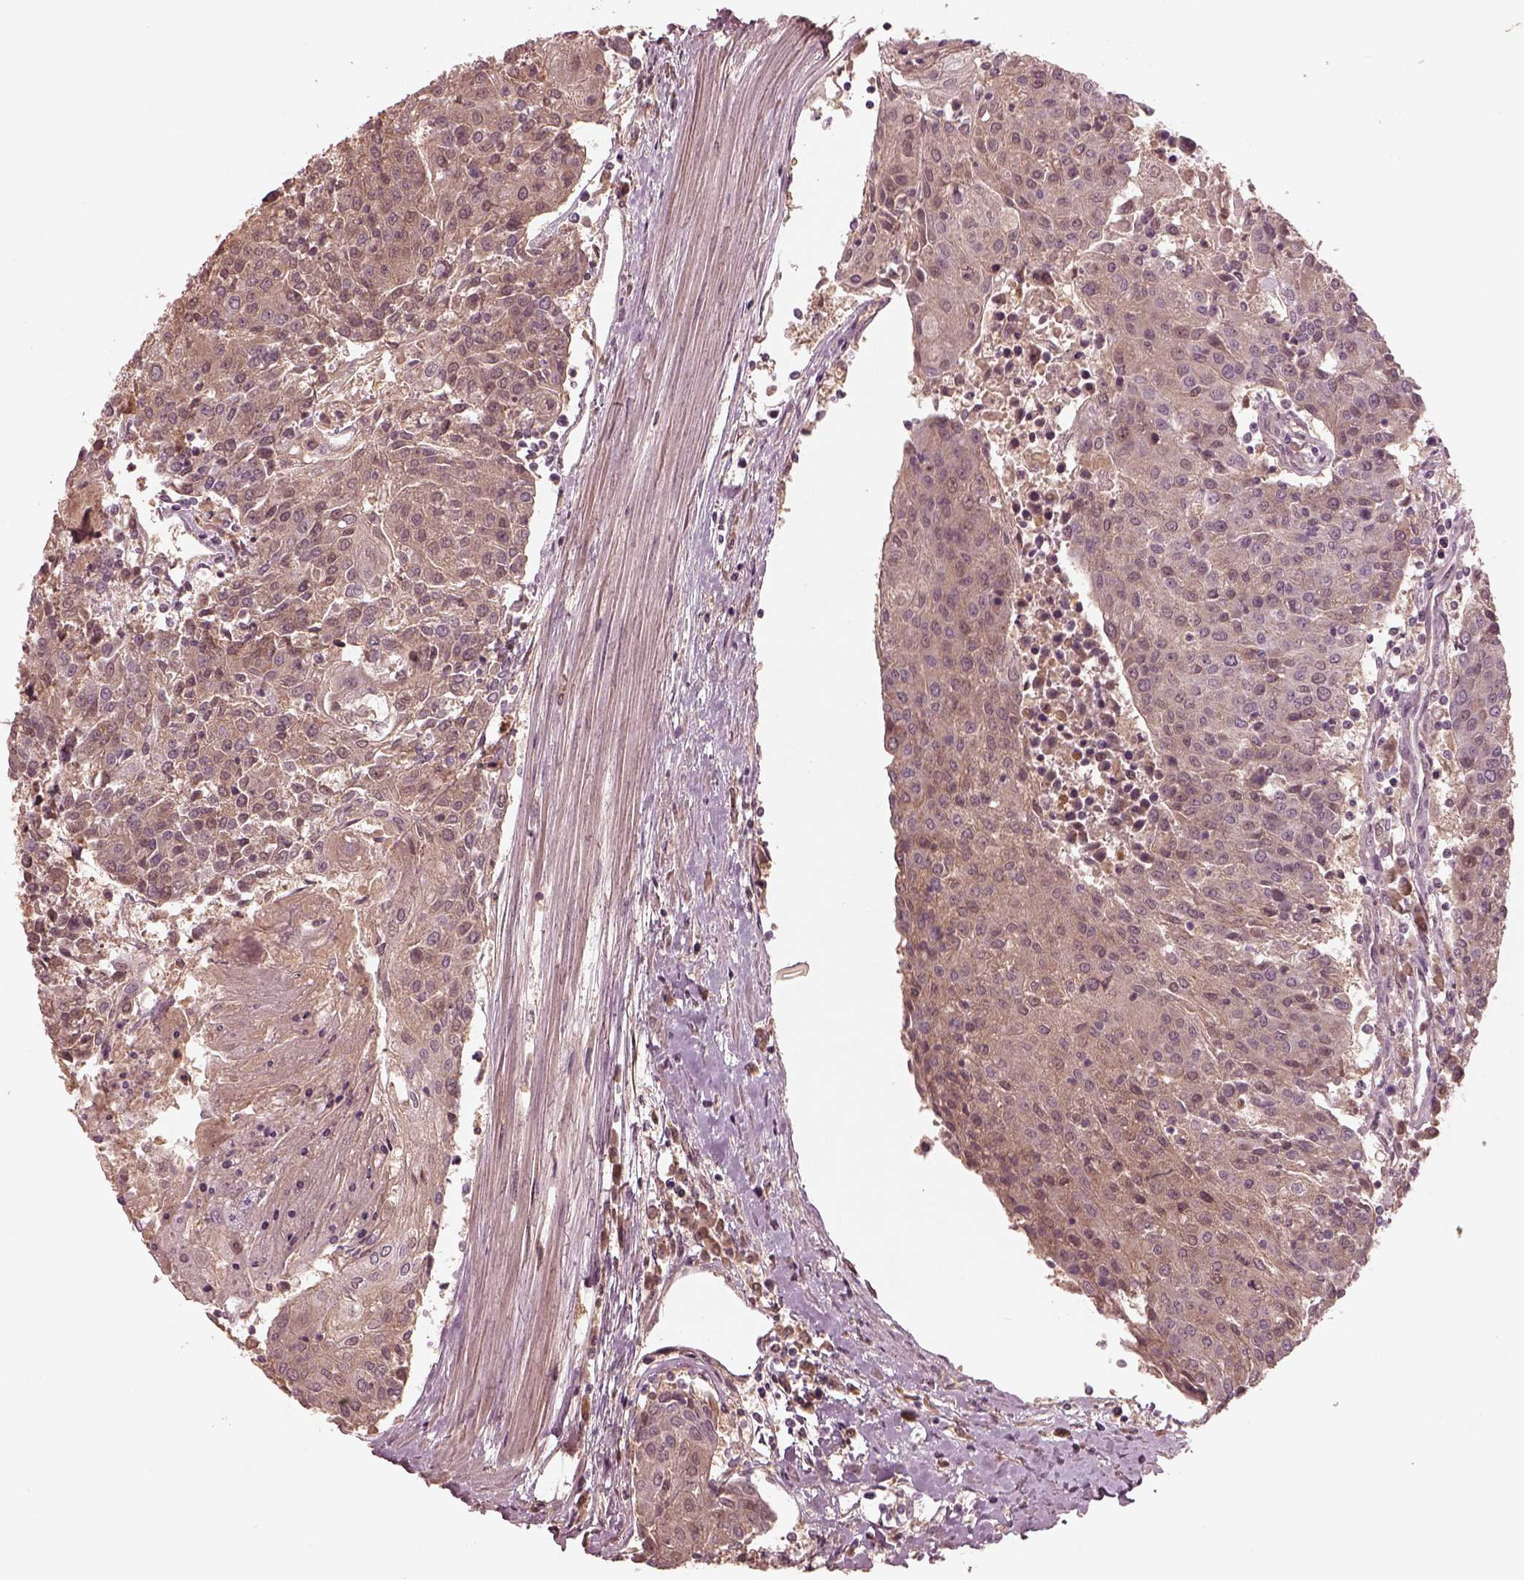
{"staining": {"intensity": "weak", "quantity": ">75%", "location": "cytoplasmic/membranous"}, "tissue": "urothelial cancer", "cell_type": "Tumor cells", "image_type": "cancer", "snomed": [{"axis": "morphology", "description": "Urothelial carcinoma, High grade"}, {"axis": "topography", "description": "Urinary bladder"}], "caption": "This image displays urothelial cancer stained with immunohistochemistry to label a protein in brown. The cytoplasmic/membranous of tumor cells show weak positivity for the protein. Nuclei are counter-stained blue.", "gene": "TF", "patient": {"sex": "female", "age": 85}}